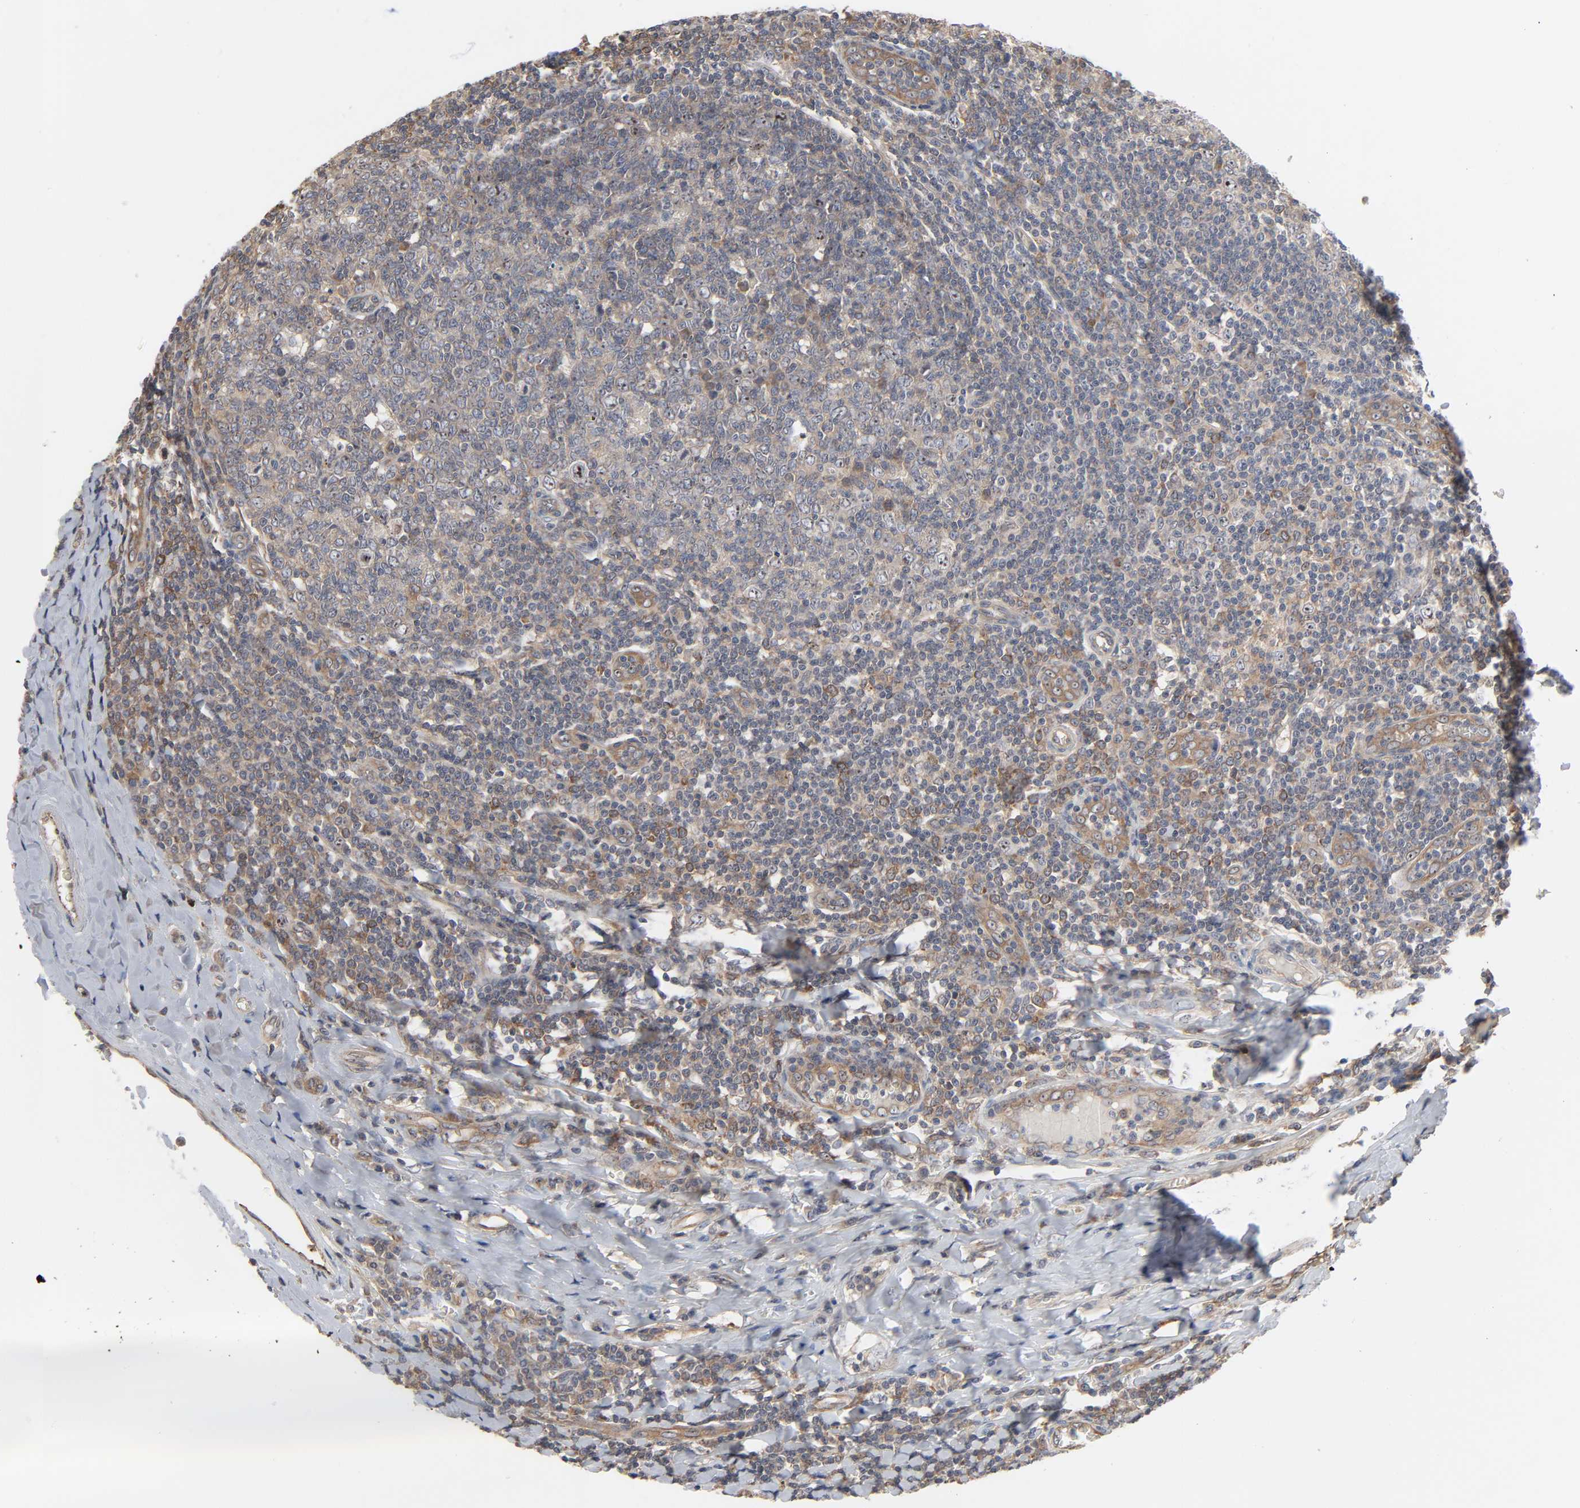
{"staining": {"intensity": "weak", "quantity": "25%-75%", "location": "cytoplasmic/membranous"}, "tissue": "tonsil", "cell_type": "Germinal center cells", "image_type": "normal", "snomed": [{"axis": "morphology", "description": "Normal tissue, NOS"}, {"axis": "topography", "description": "Tonsil"}], "caption": "Weak cytoplasmic/membranous protein expression is appreciated in about 25%-75% of germinal center cells in tonsil.", "gene": "DDX10", "patient": {"sex": "male", "age": 31}}